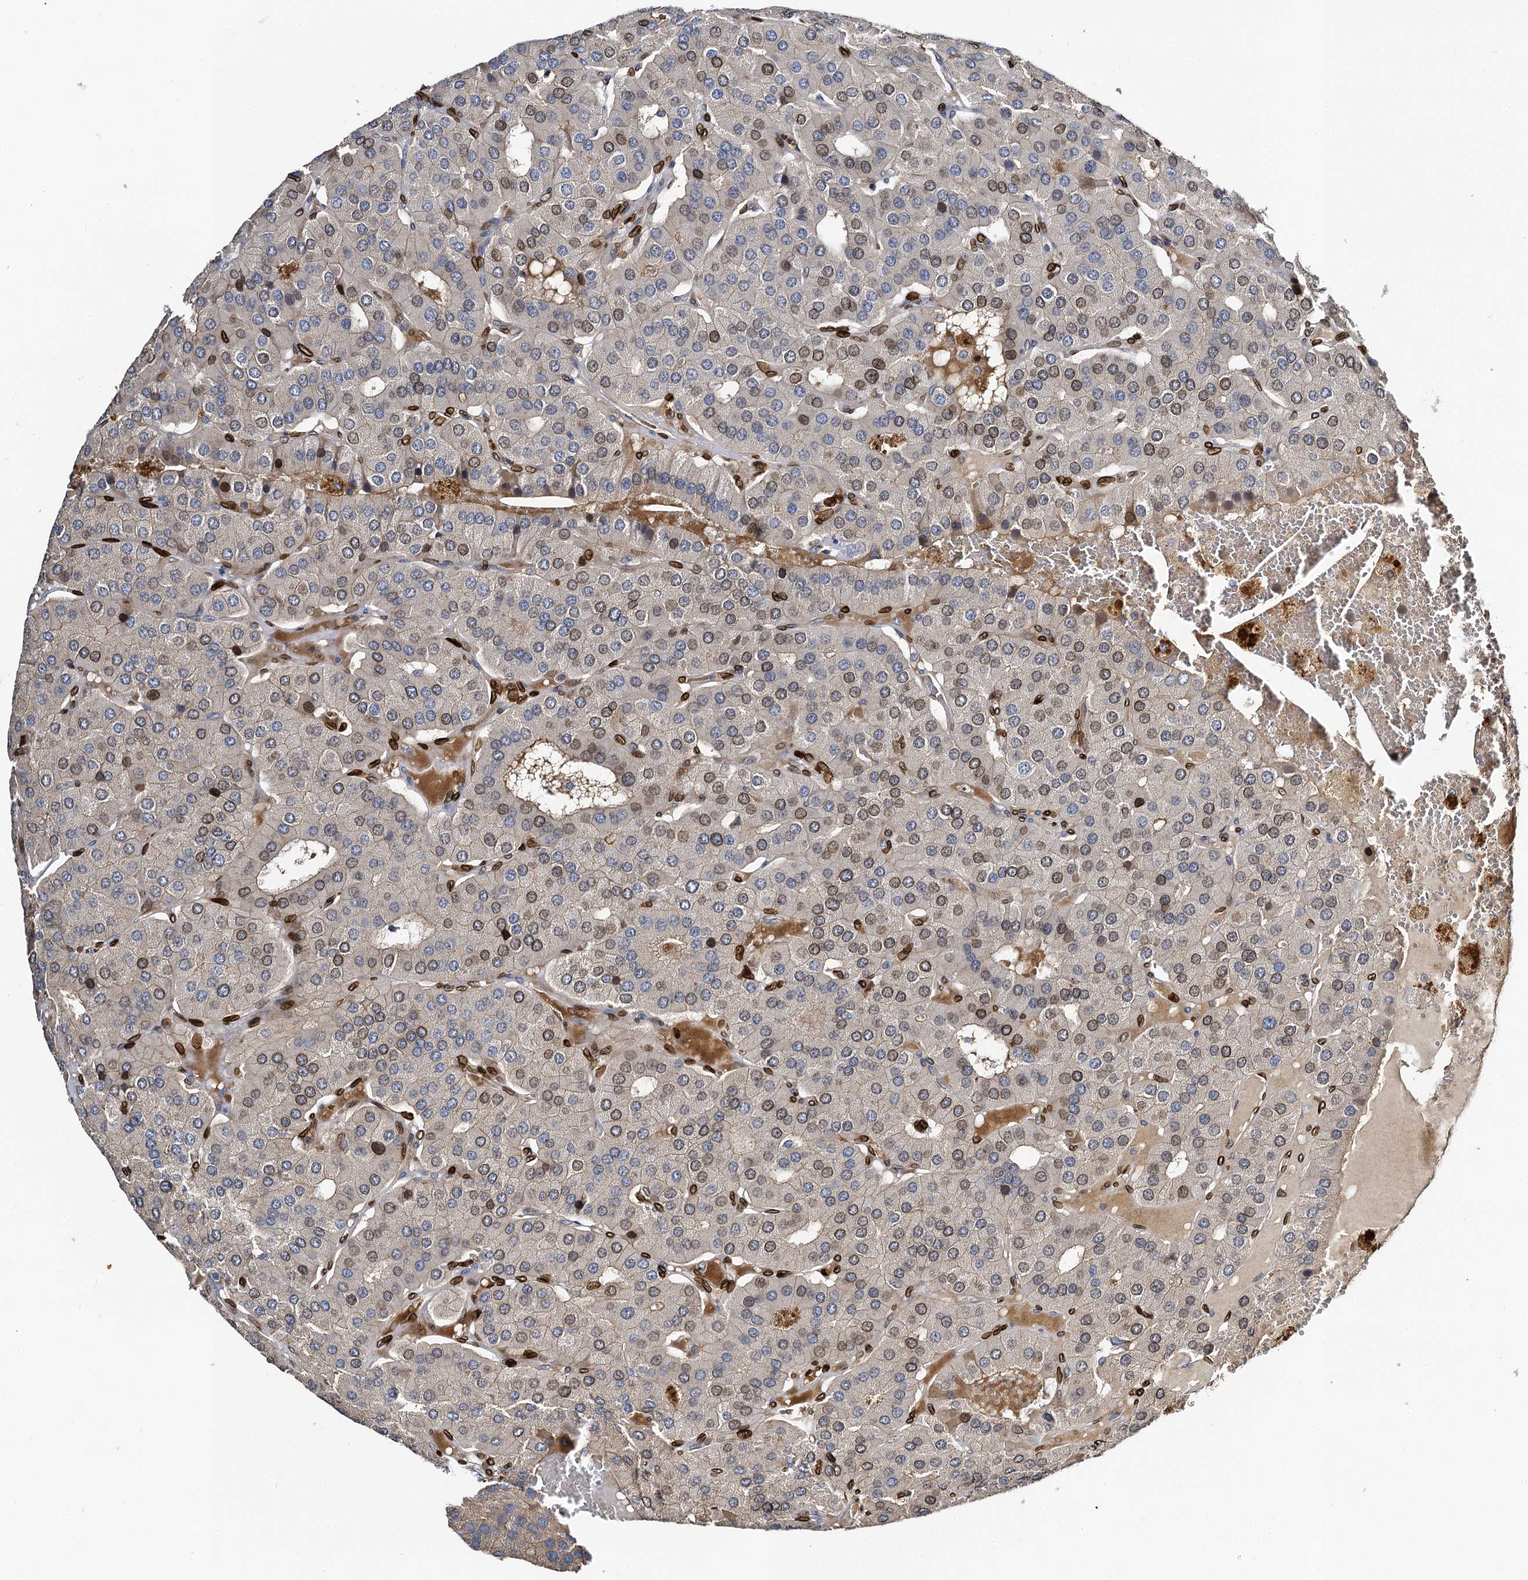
{"staining": {"intensity": "moderate", "quantity": "<25%", "location": "nuclear"}, "tissue": "parathyroid gland", "cell_type": "Glandular cells", "image_type": "normal", "snomed": [{"axis": "morphology", "description": "Normal tissue, NOS"}, {"axis": "morphology", "description": "Adenoma, NOS"}, {"axis": "topography", "description": "Parathyroid gland"}], "caption": "Moderate nuclear protein staining is seen in approximately <25% of glandular cells in parathyroid gland. The protein of interest is shown in brown color, while the nuclei are stained blue.", "gene": "SLC11A2", "patient": {"sex": "female", "age": 86}}